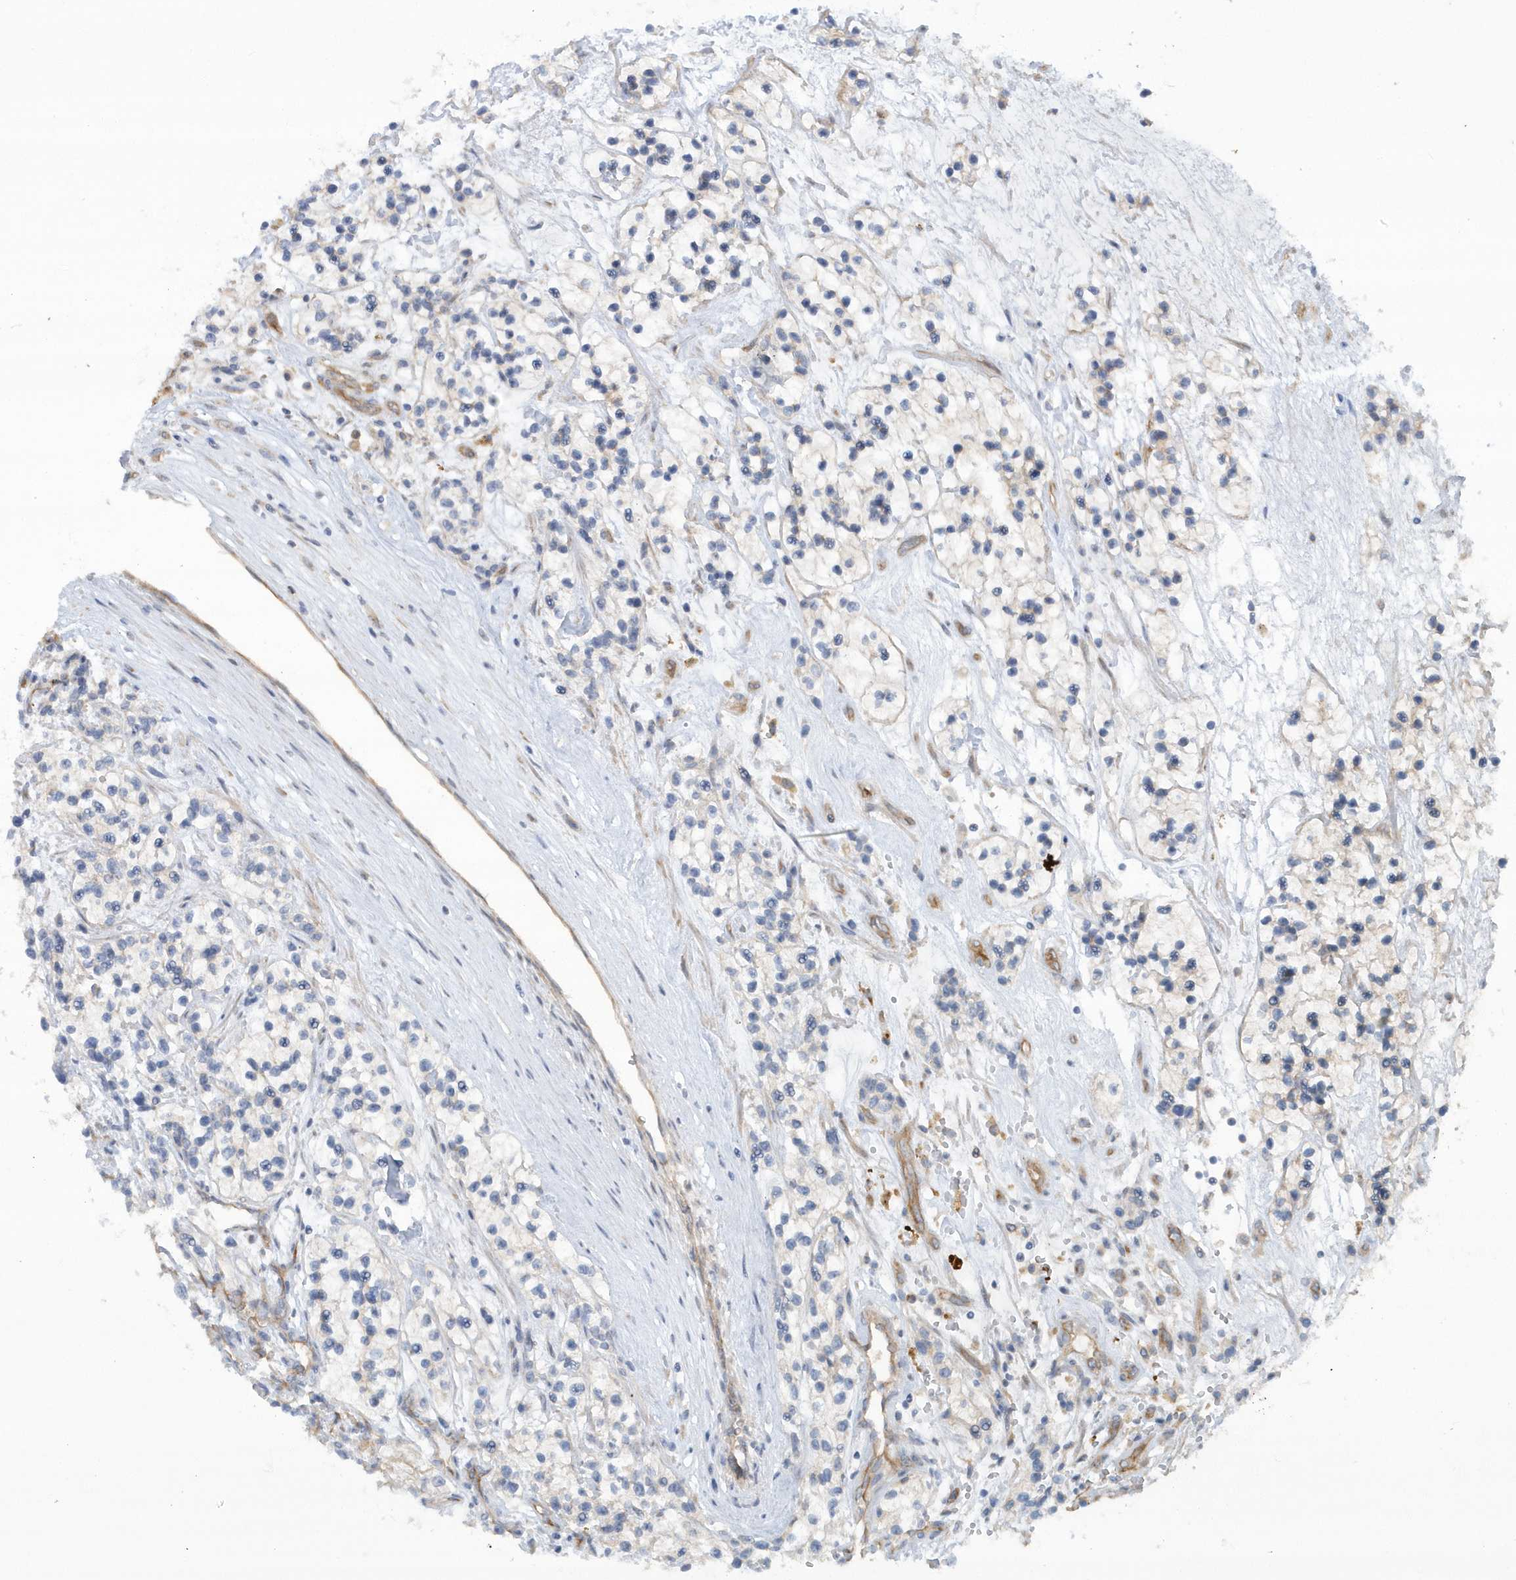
{"staining": {"intensity": "negative", "quantity": "none", "location": "none"}, "tissue": "renal cancer", "cell_type": "Tumor cells", "image_type": "cancer", "snomed": [{"axis": "morphology", "description": "Adenocarcinoma, NOS"}, {"axis": "topography", "description": "Kidney"}], "caption": "Adenocarcinoma (renal) was stained to show a protein in brown. There is no significant expression in tumor cells.", "gene": "RAI14", "patient": {"sex": "female", "age": 57}}